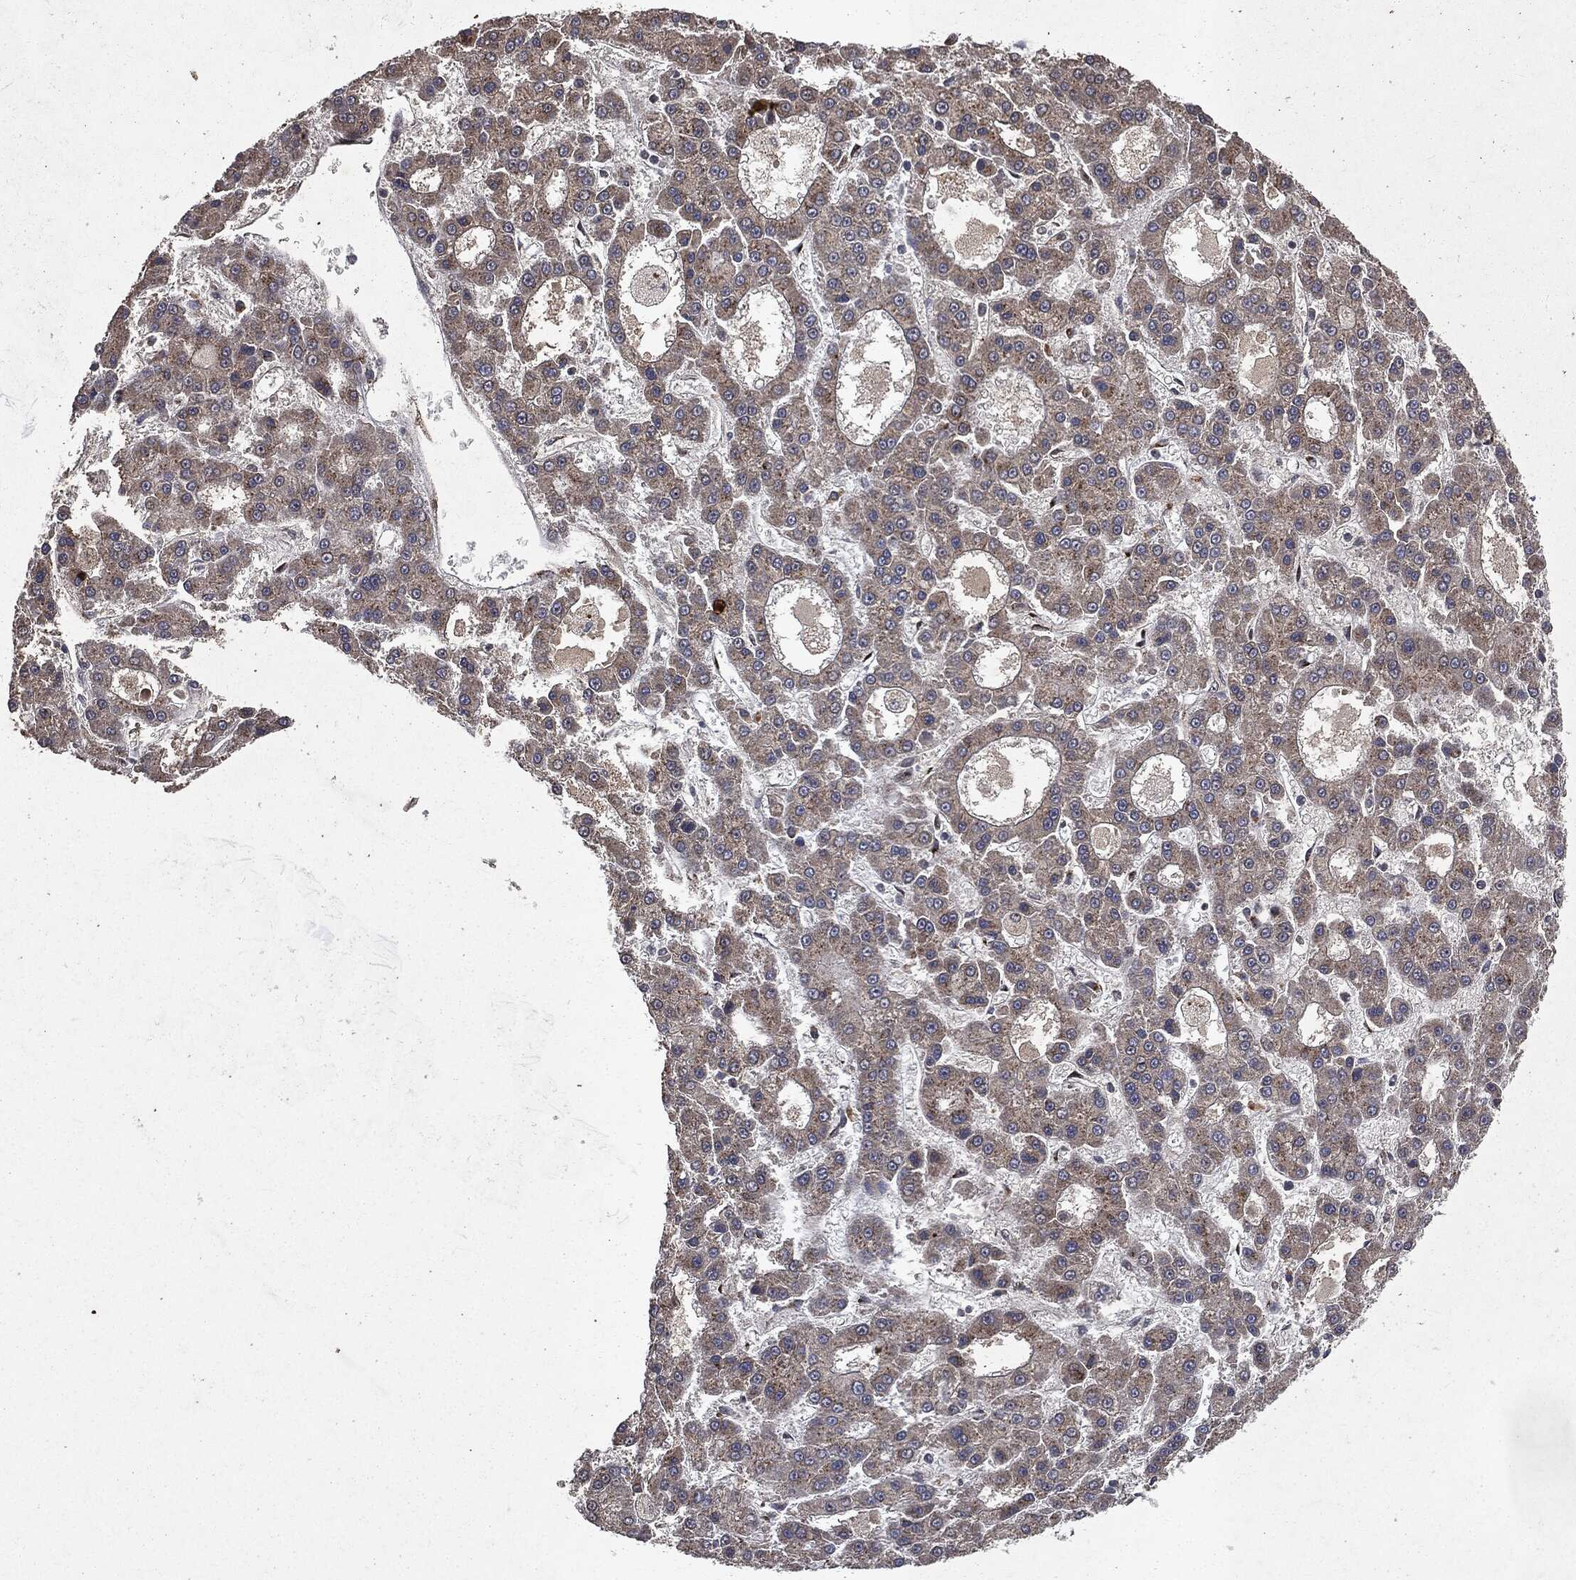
{"staining": {"intensity": "moderate", "quantity": ">75%", "location": "cytoplasmic/membranous"}, "tissue": "liver cancer", "cell_type": "Tumor cells", "image_type": "cancer", "snomed": [{"axis": "morphology", "description": "Carcinoma, Hepatocellular, NOS"}, {"axis": "topography", "description": "Liver"}], "caption": "This is an image of immunohistochemistry staining of hepatocellular carcinoma (liver), which shows moderate expression in the cytoplasmic/membranous of tumor cells.", "gene": "PLPPR2", "patient": {"sex": "male", "age": 70}}